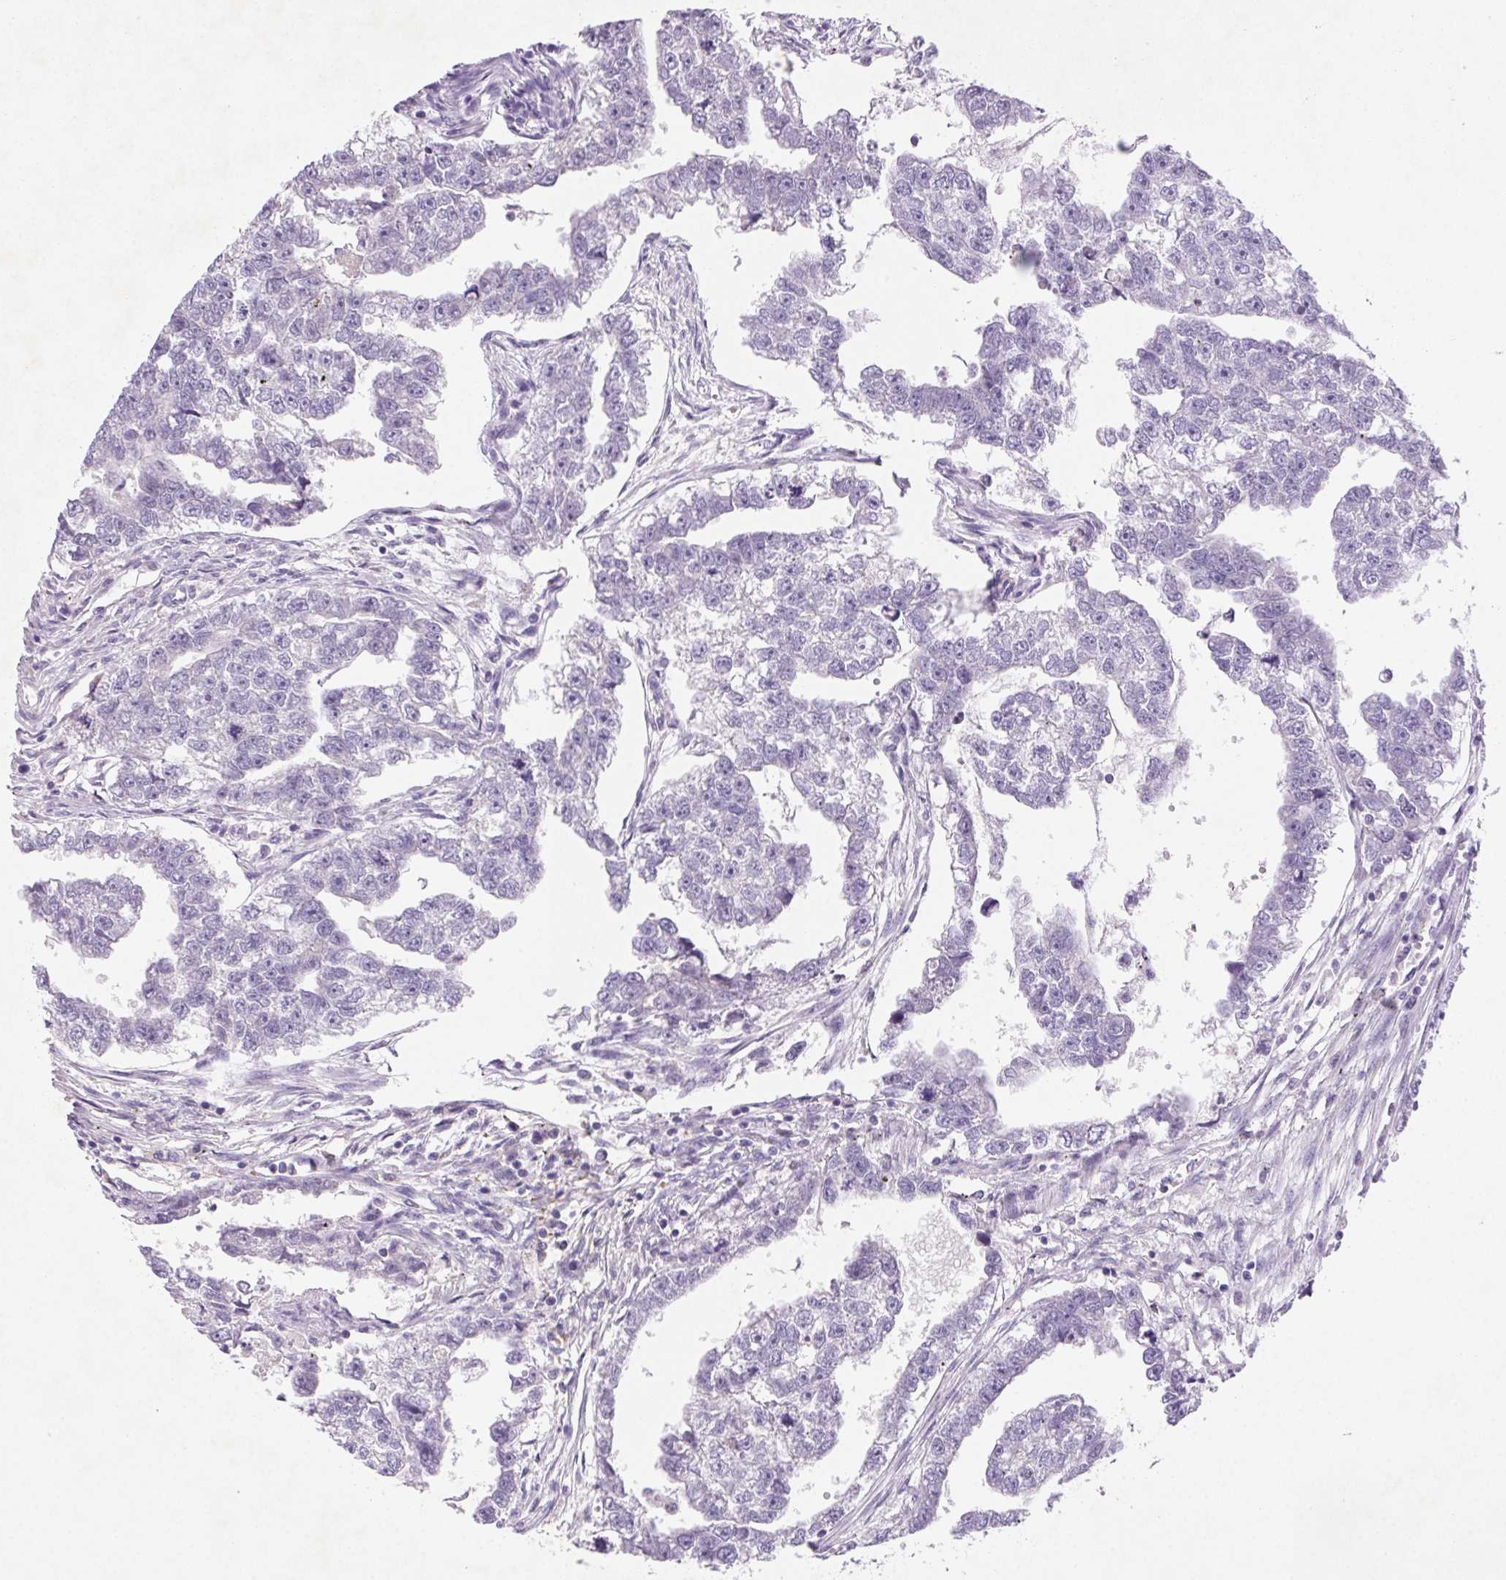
{"staining": {"intensity": "negative", "quantity": "none", "location": "none"}, "tissue": "testis cancer", "cell_type": "Tumor cells", "image_type": "cancer", "snomed": [{"axis": "morphology", "description": "Carcinoma, Embryonal, NOS"}, {"axis": "morphology", "description": "Teratoma, malignant, NOS"}, {"axis": "topography", "description": "Testis"}], "caption": "Tumor cells are negative for protein expression in human testis cancer.", "gene": "ARHGAP11B", "patient": {"sex": "male", "age": 44}}